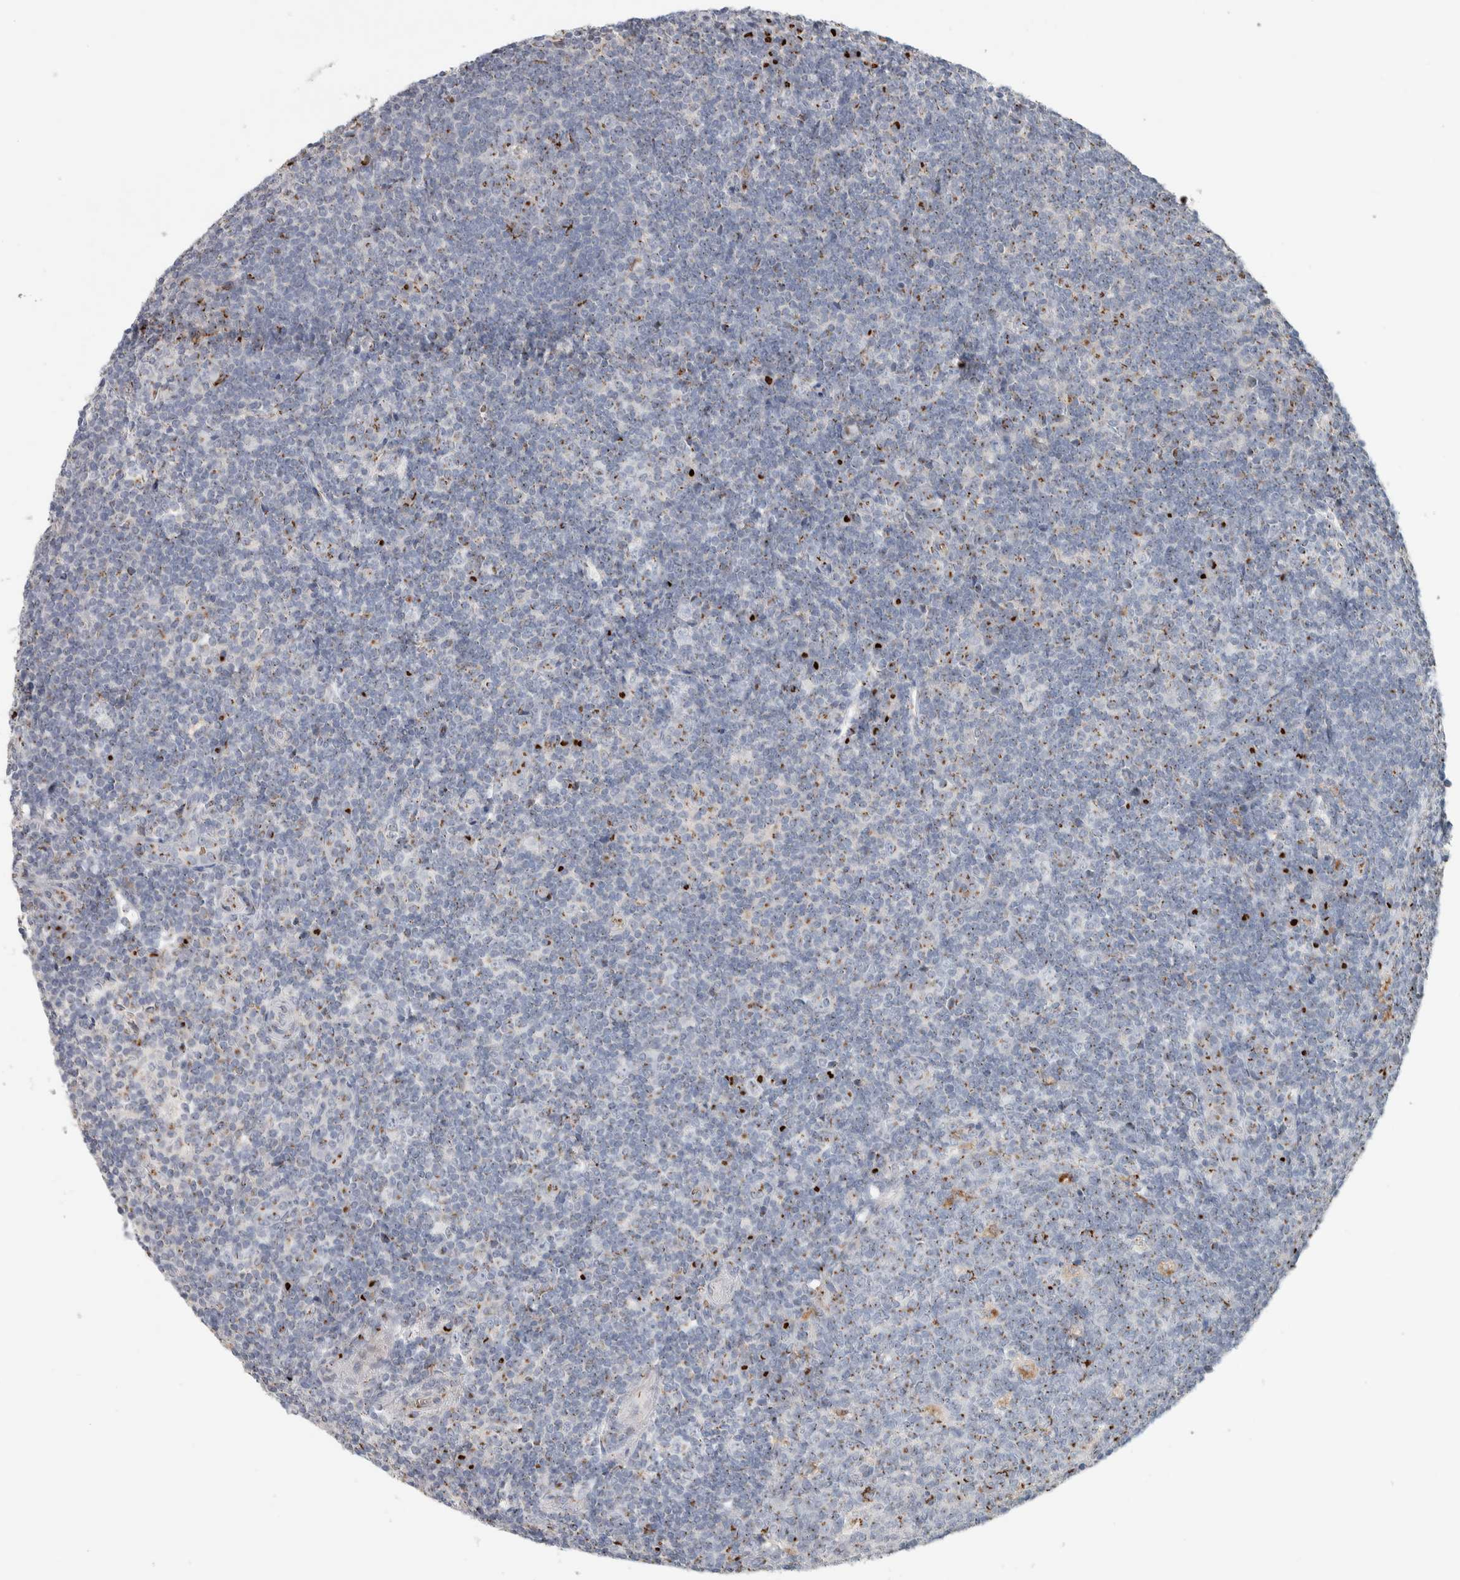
{"staining": {"intensity": "strong", "quantity": "<25%", "location": "cytoplasmic/membranous"}, "tissue": "tonsil", "cell_type": "Germinal center cells", "image_type": "normal", "snomed": [{"axis": "morphology", "description": "Normal tissue, NOS"}, {"axis": "topography", "description": "Tonsil"}], "caption": "Strong cytoplasmic/membranous positivity is appreciated in about <25% of germinal center cells in benign tonsil. (IHC, brightfield microscopy, high magnification).", "gene": "SLC38A10", "patient": {"sex": "male", "age": 37}}